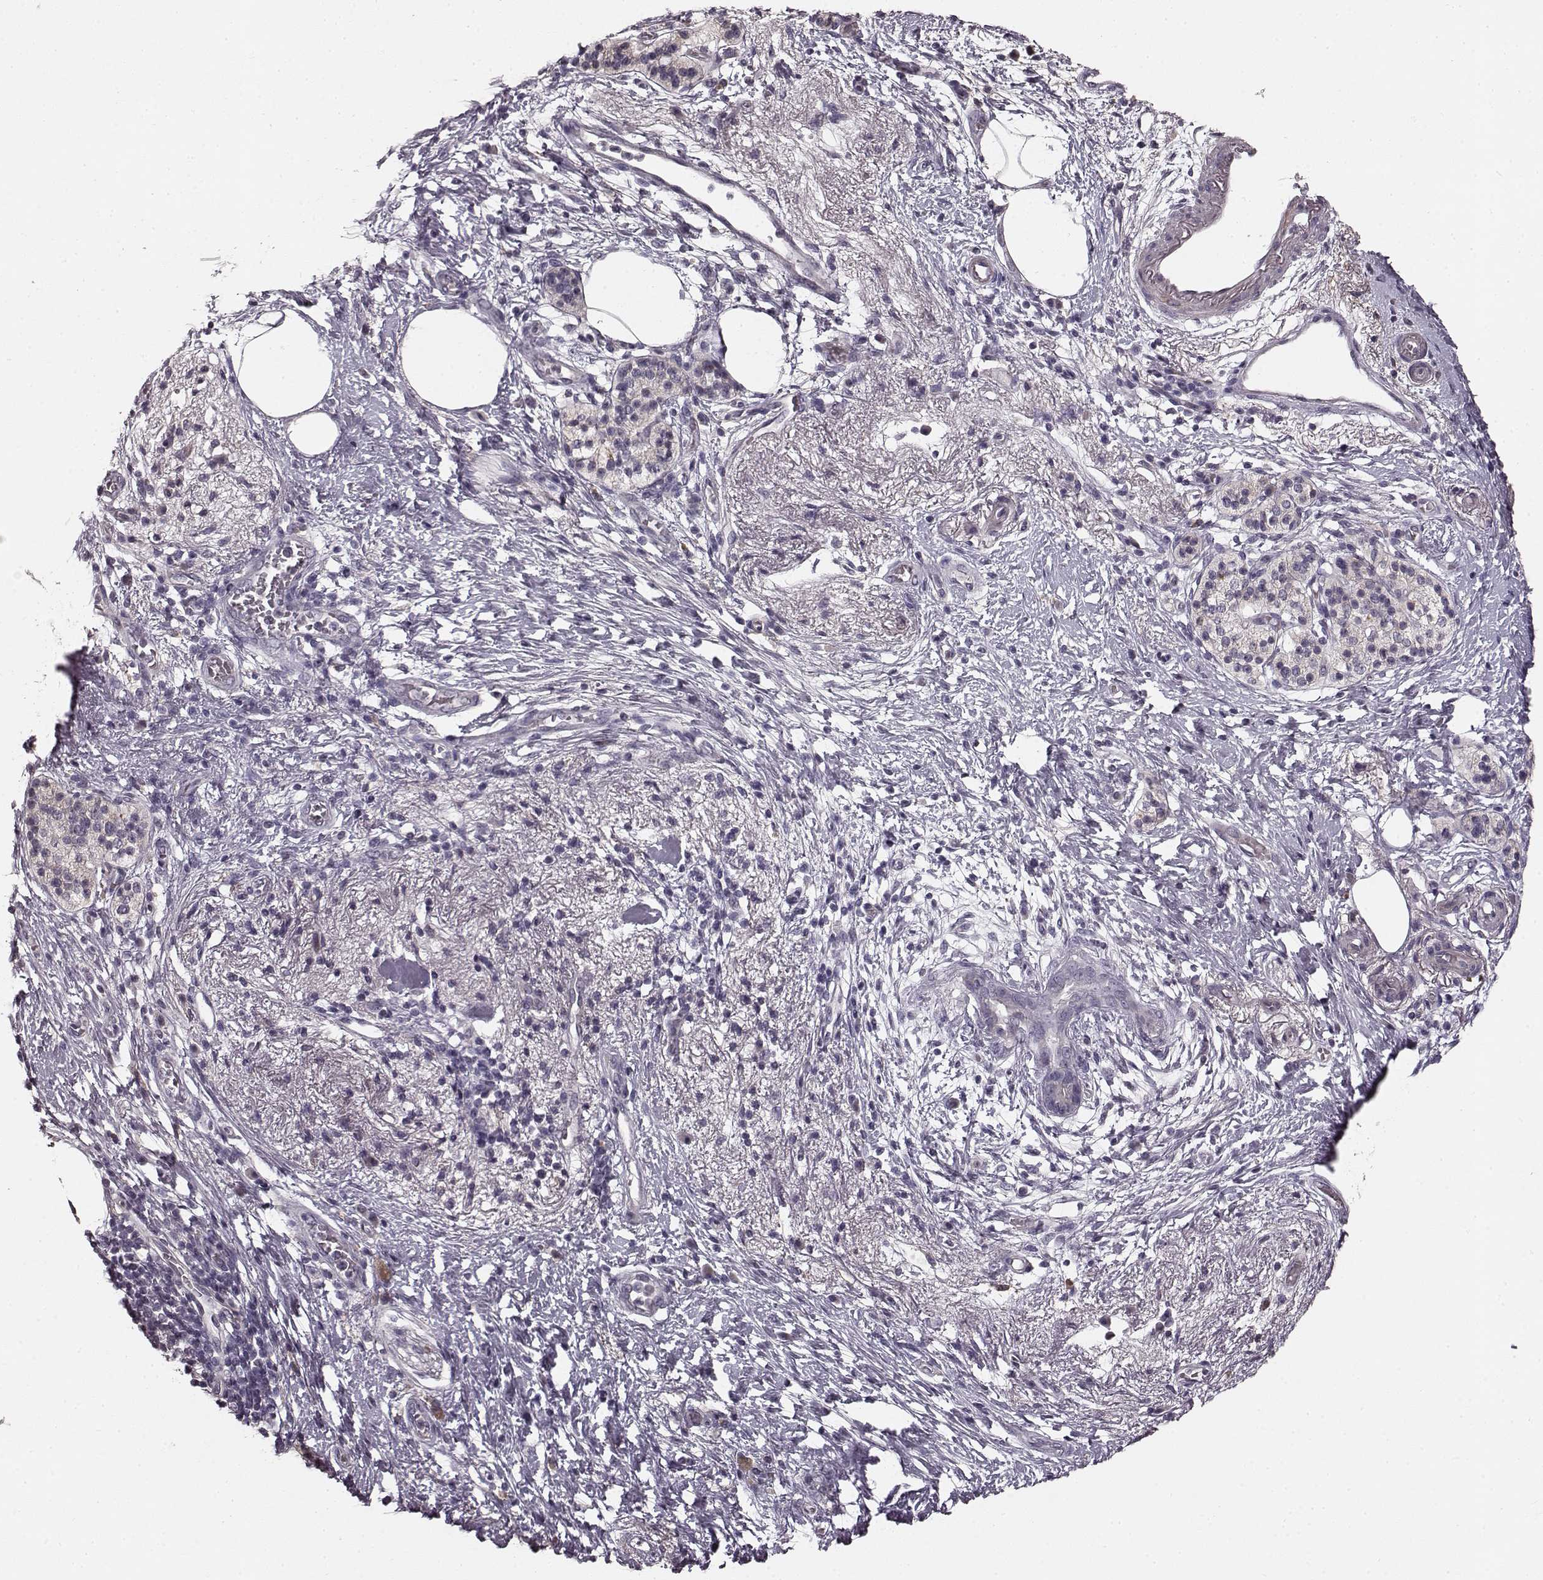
{"staining": {"intensity": "negative", "quantity": "none", "location": "none"}, "tissue": "pancreatic cancer", "cell_type": "Tumor cells", "image_type": "cancer", "snomed": [{"axis": "morphology", "description": "Adenocarcinoma, NOS"}, {"axis": "topography", "description": "Pancreas"}], "caption": "Micrograph shows no protein positivity in tumor cells of pancreatic cancer (adenocarcinoma) tissue.", "gene": "RIT2", "patient": {"sex": "female", "age": 72}}